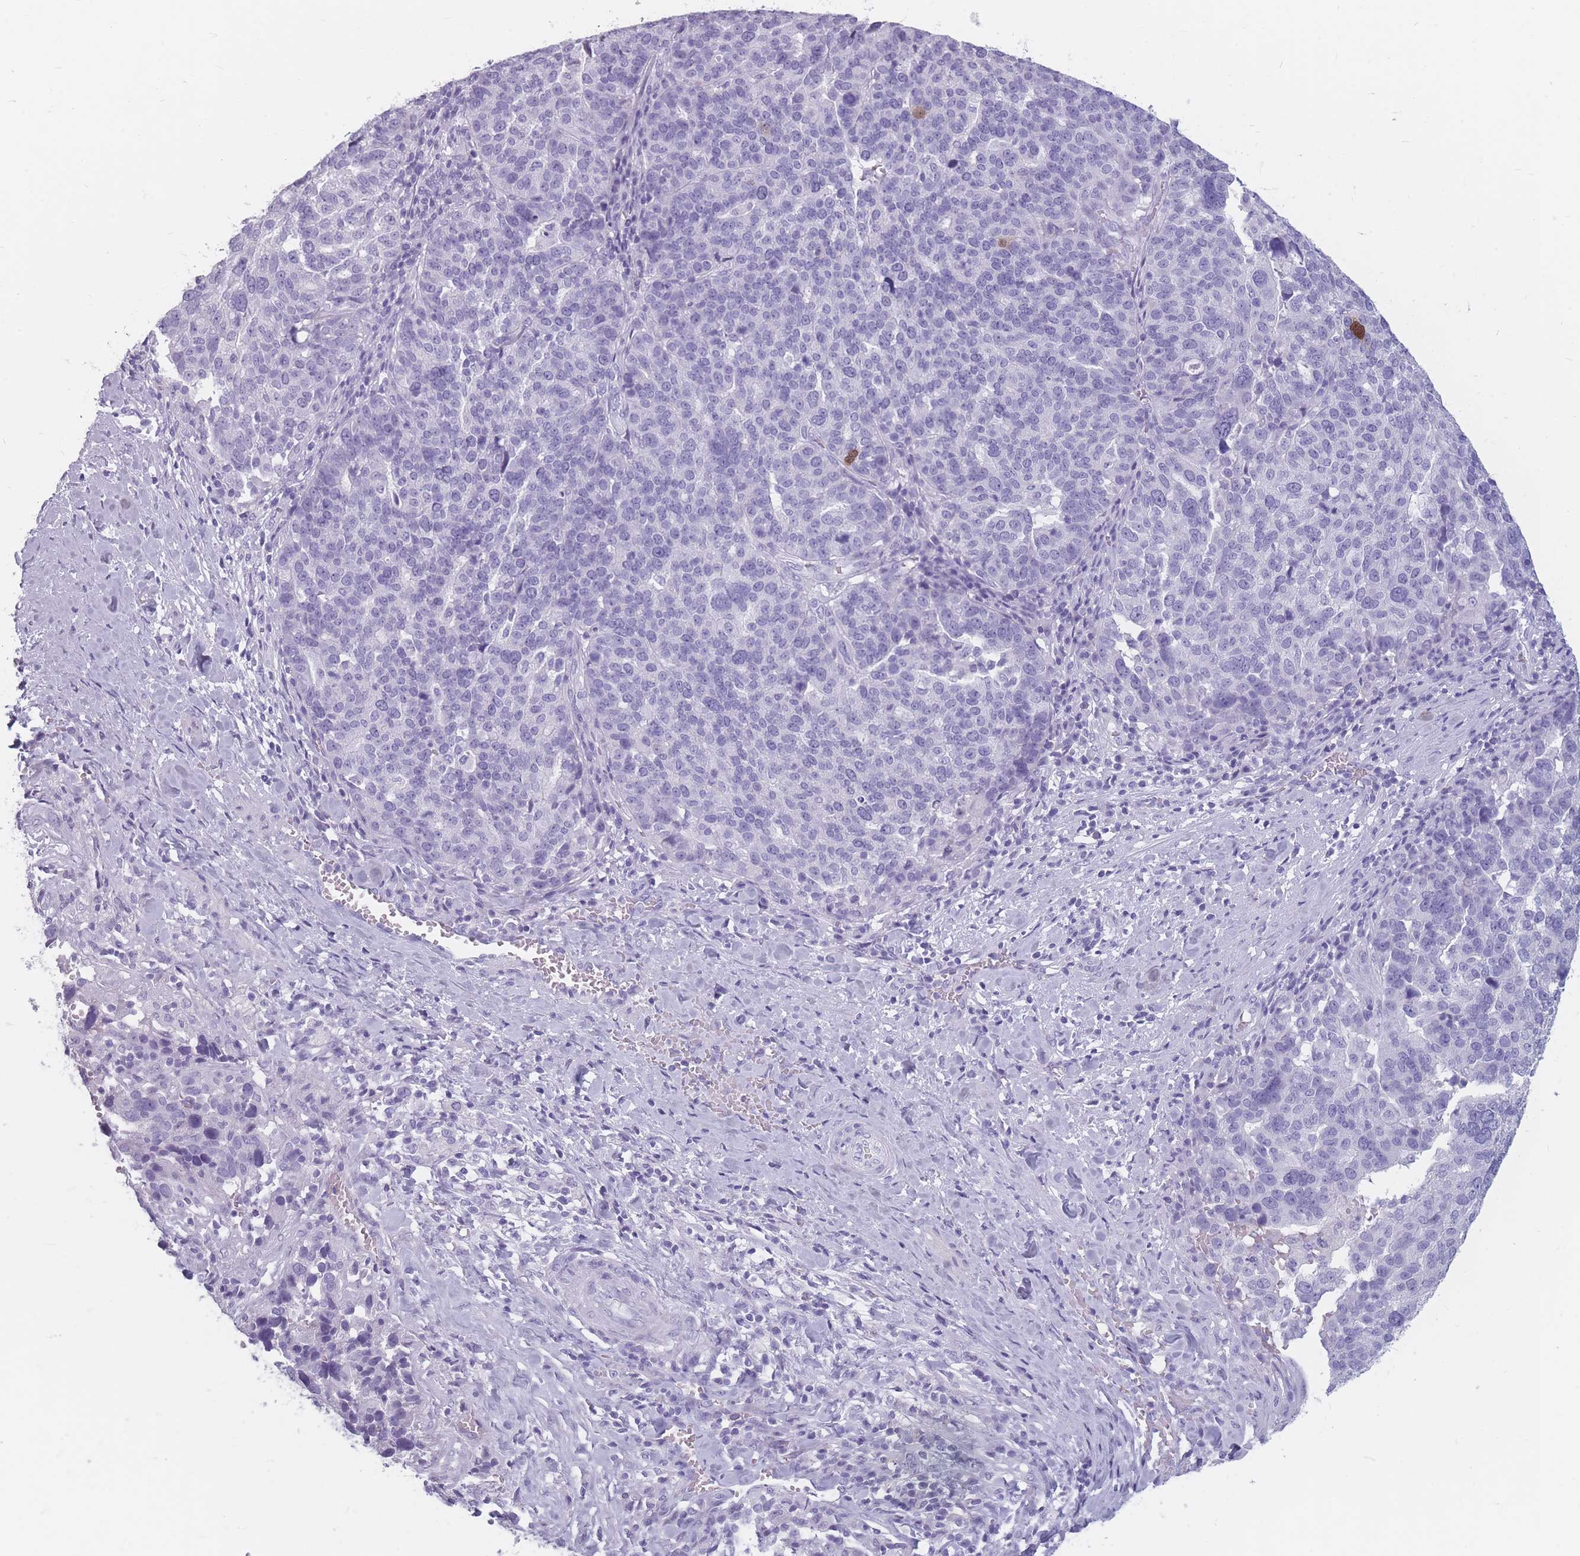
{"staining": {"intensity": "negative", "quantity": "none", "location": "none"}, "tissue": "ovarian cancer", "cell_type": "Tumor cells", "image_type": "cancer", "snomed": [{"axis": "morphology", "description": "Cystadenocarcinoma, serous, NOS"}, {"axis": "topography", "description": "Ovary"}], "caption": "Tumor cells show no significant expression in ovarian serous cystadenocarcinoma. (DAB (3,3'-diaminobenzidine) immunohistochemistry (IHC), high magnification).", "gene": "CCNO", "patient": {"sex": "female", "age": 59}}